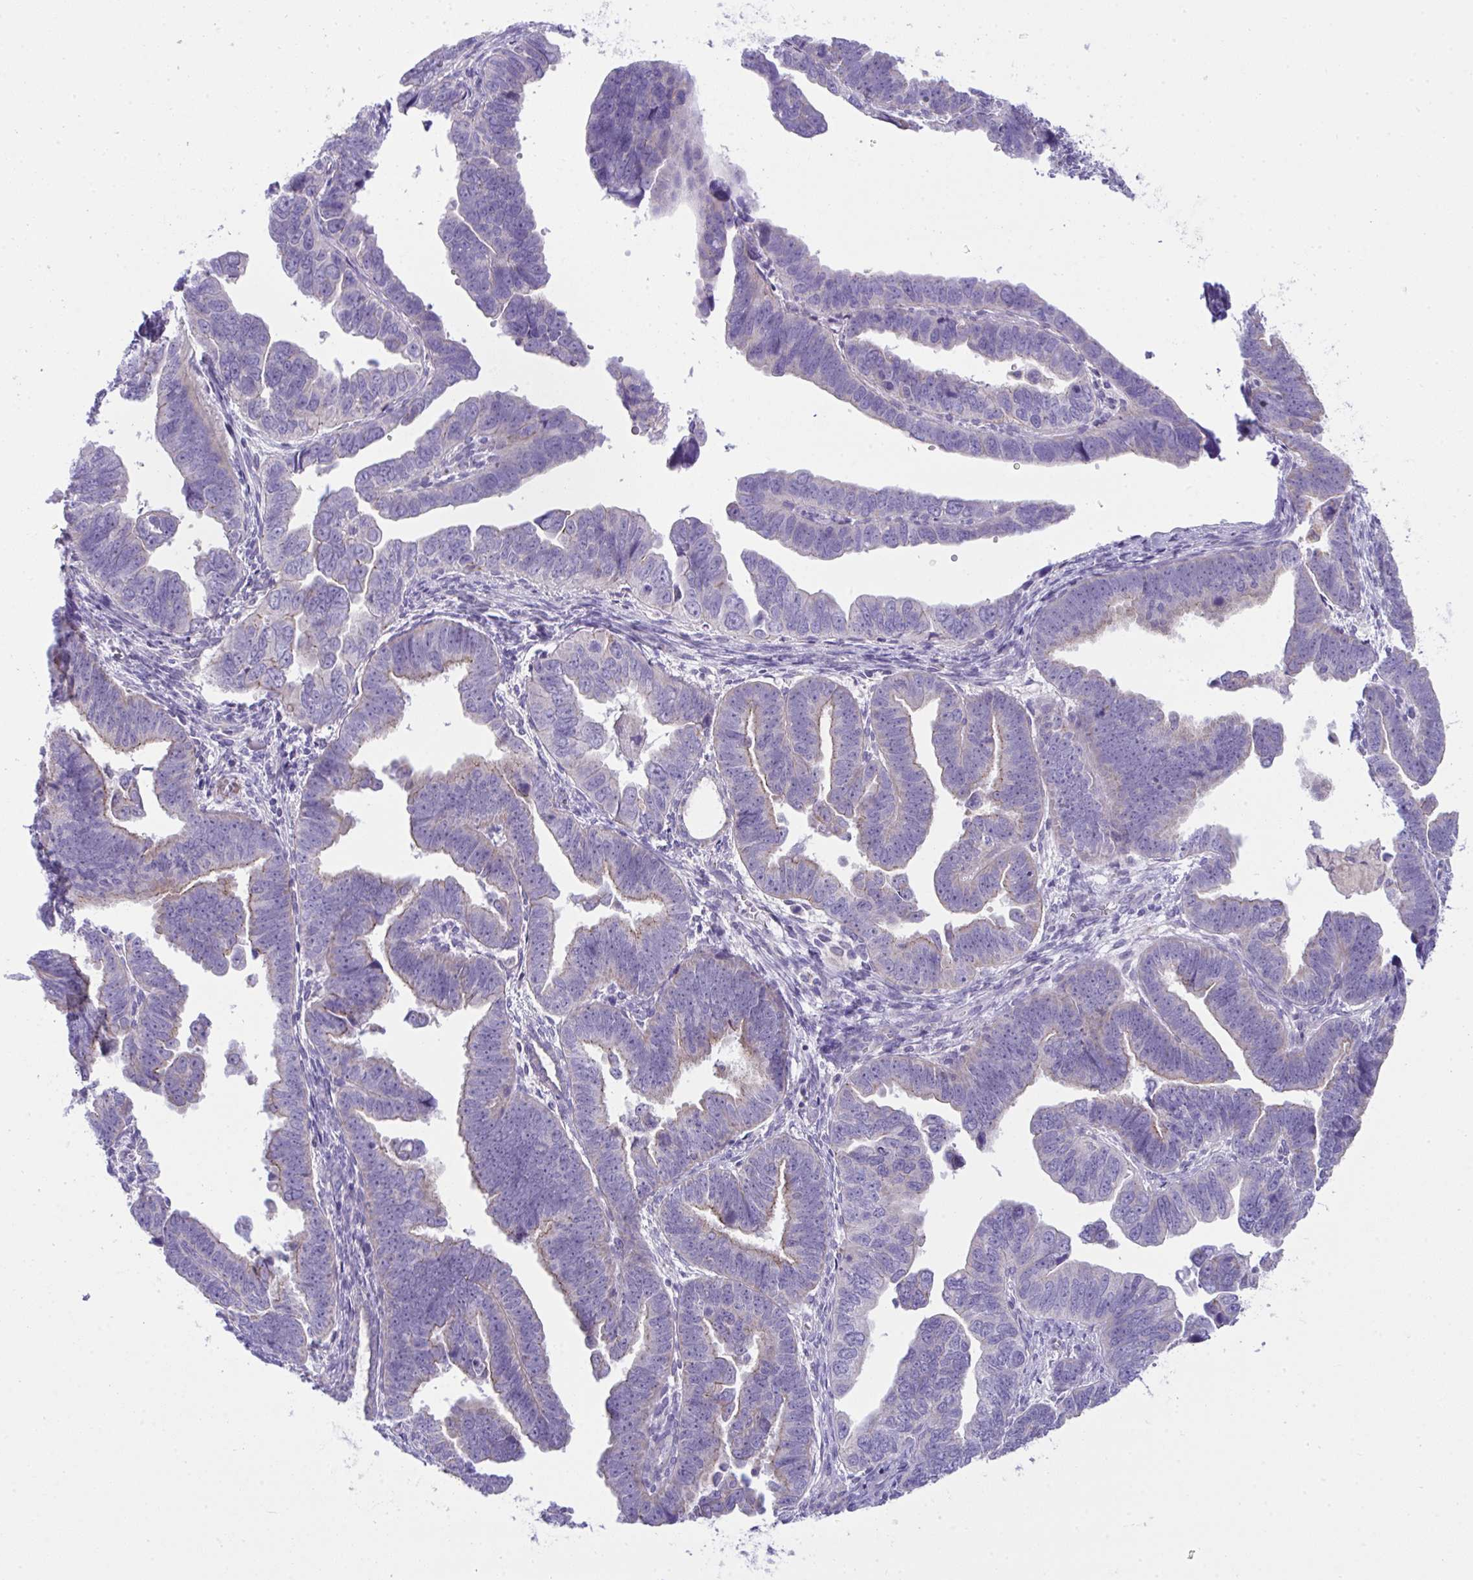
{"staining": {"intensity": "weak", "quantity": "25%-75%", "location": "cytoplasmic/membranous"}, "tissue": "endometrial cancer", "cell_type": "Tumor cells", "image_type": "cancer", "snomed": [{"axis": "morphology", "description": "Adenocarcinoma, NOS"}, {"axis": "topography", "description": "Endometrium"}], "caption": "Immunohistochemical staining of human endometrial adenocarcinoma reveals low levels of weak cytoplasmic/membranous protein expression in about 25%-75% of tumor cells.", "gene": "PLA2G12B", "patient": {"sex": "female", "age": 75}}